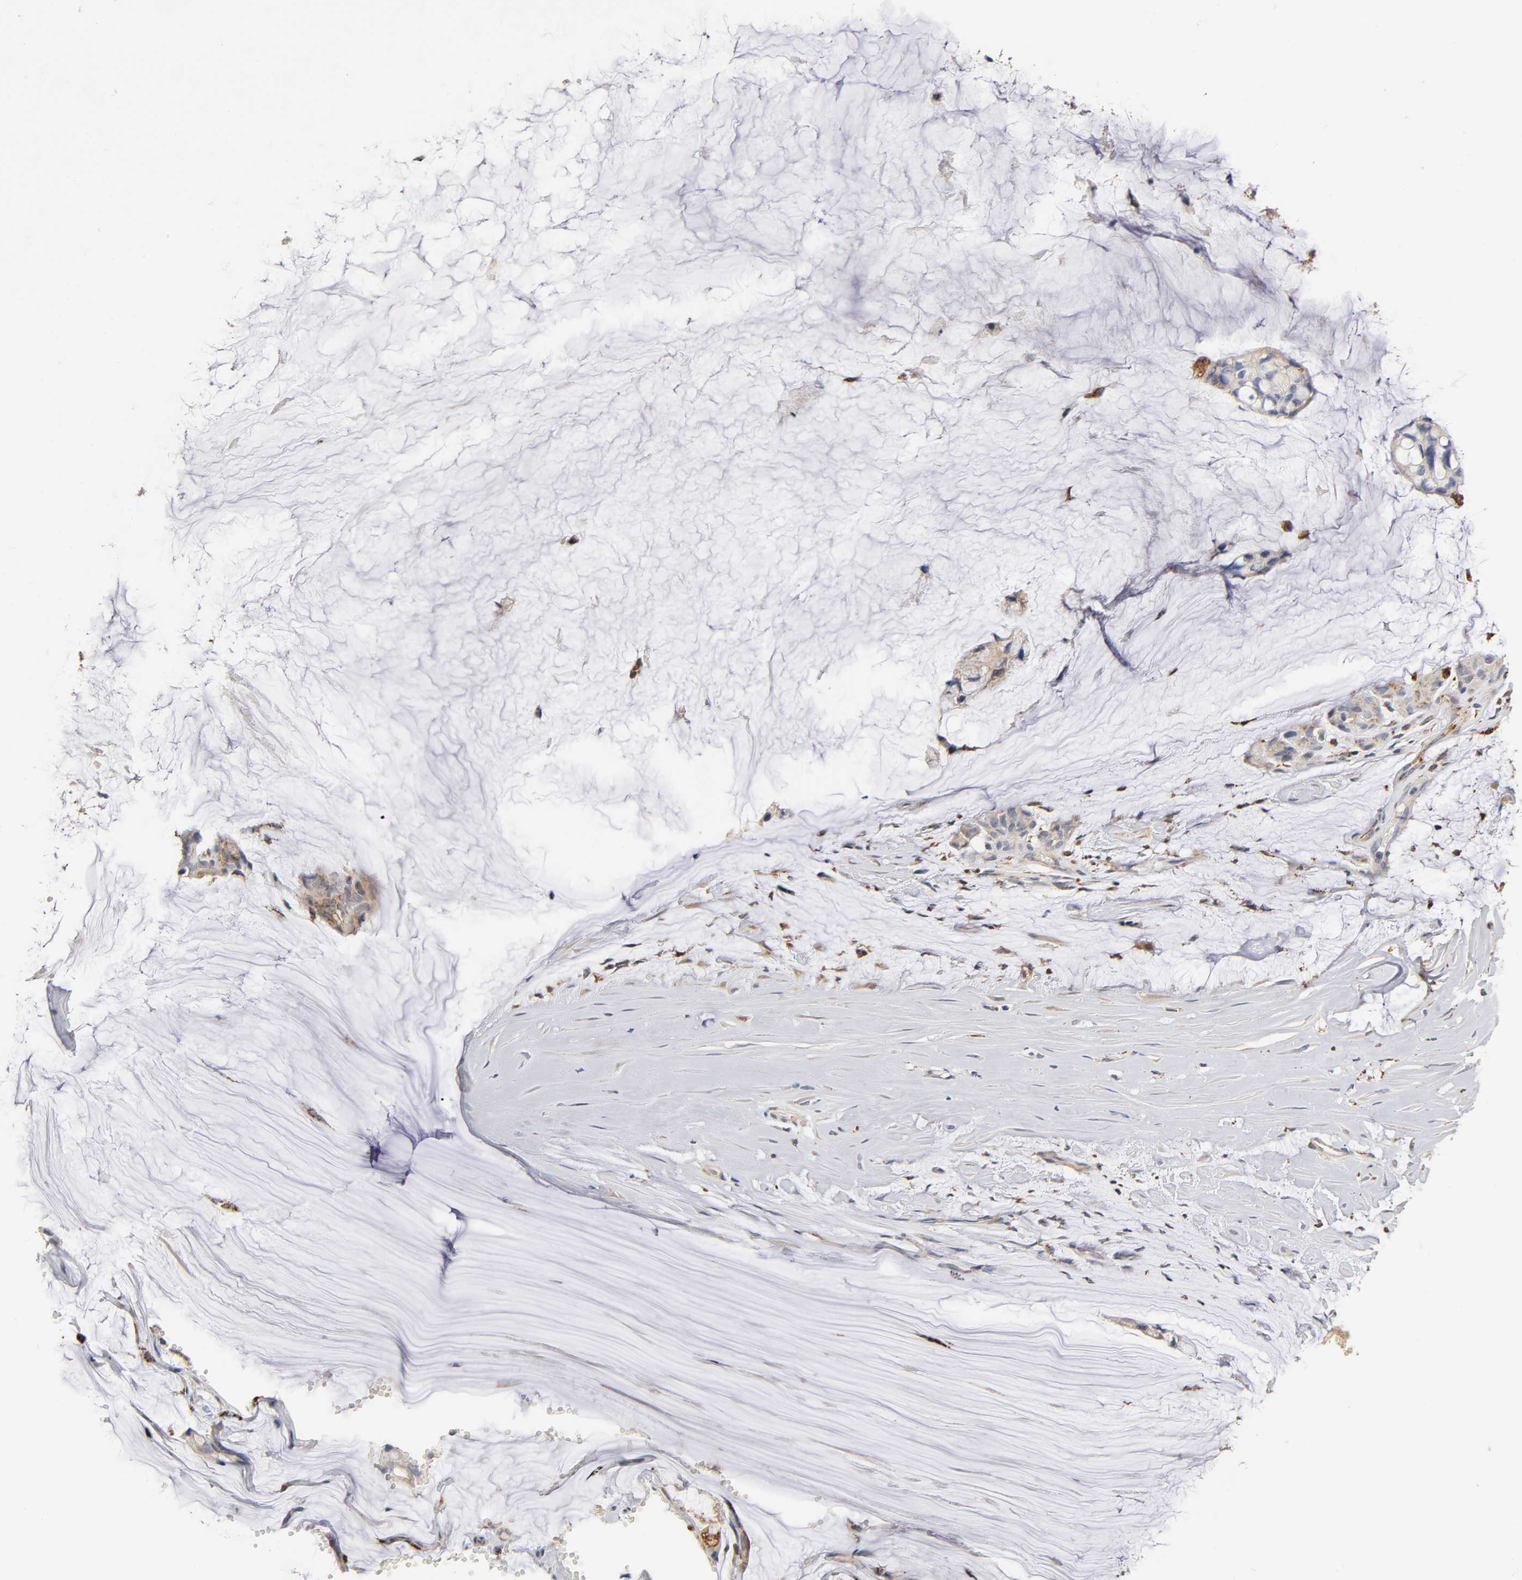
{"staining": {"intensity": "strong", "quantity": ">75%", "location": "cytoplasmic/membranous"}, "tissue": "ovarian cancer", "cell_type": "Tumor cells", "image_type": "cancer", "snomed": [{"axis": "morphology", "description": "Cystadenocarcinoma, mucinous, NOS"}, {"axis": "topography", "description": "Ovary"}], "caption": "Immunohistochemistry image of neoplastic tissue: human mucinous cystadenocarcinoma (ovarian) stained using immunohistochemistry (IHC) reveals high levels of strong protein expression localized specifically in the cytoplasmic/membranous of tumor cells, appearing as a cytoplasmic/membranous brown color.", "gene": "ISG15", "patient": {"sex": "female", "age": 39}}